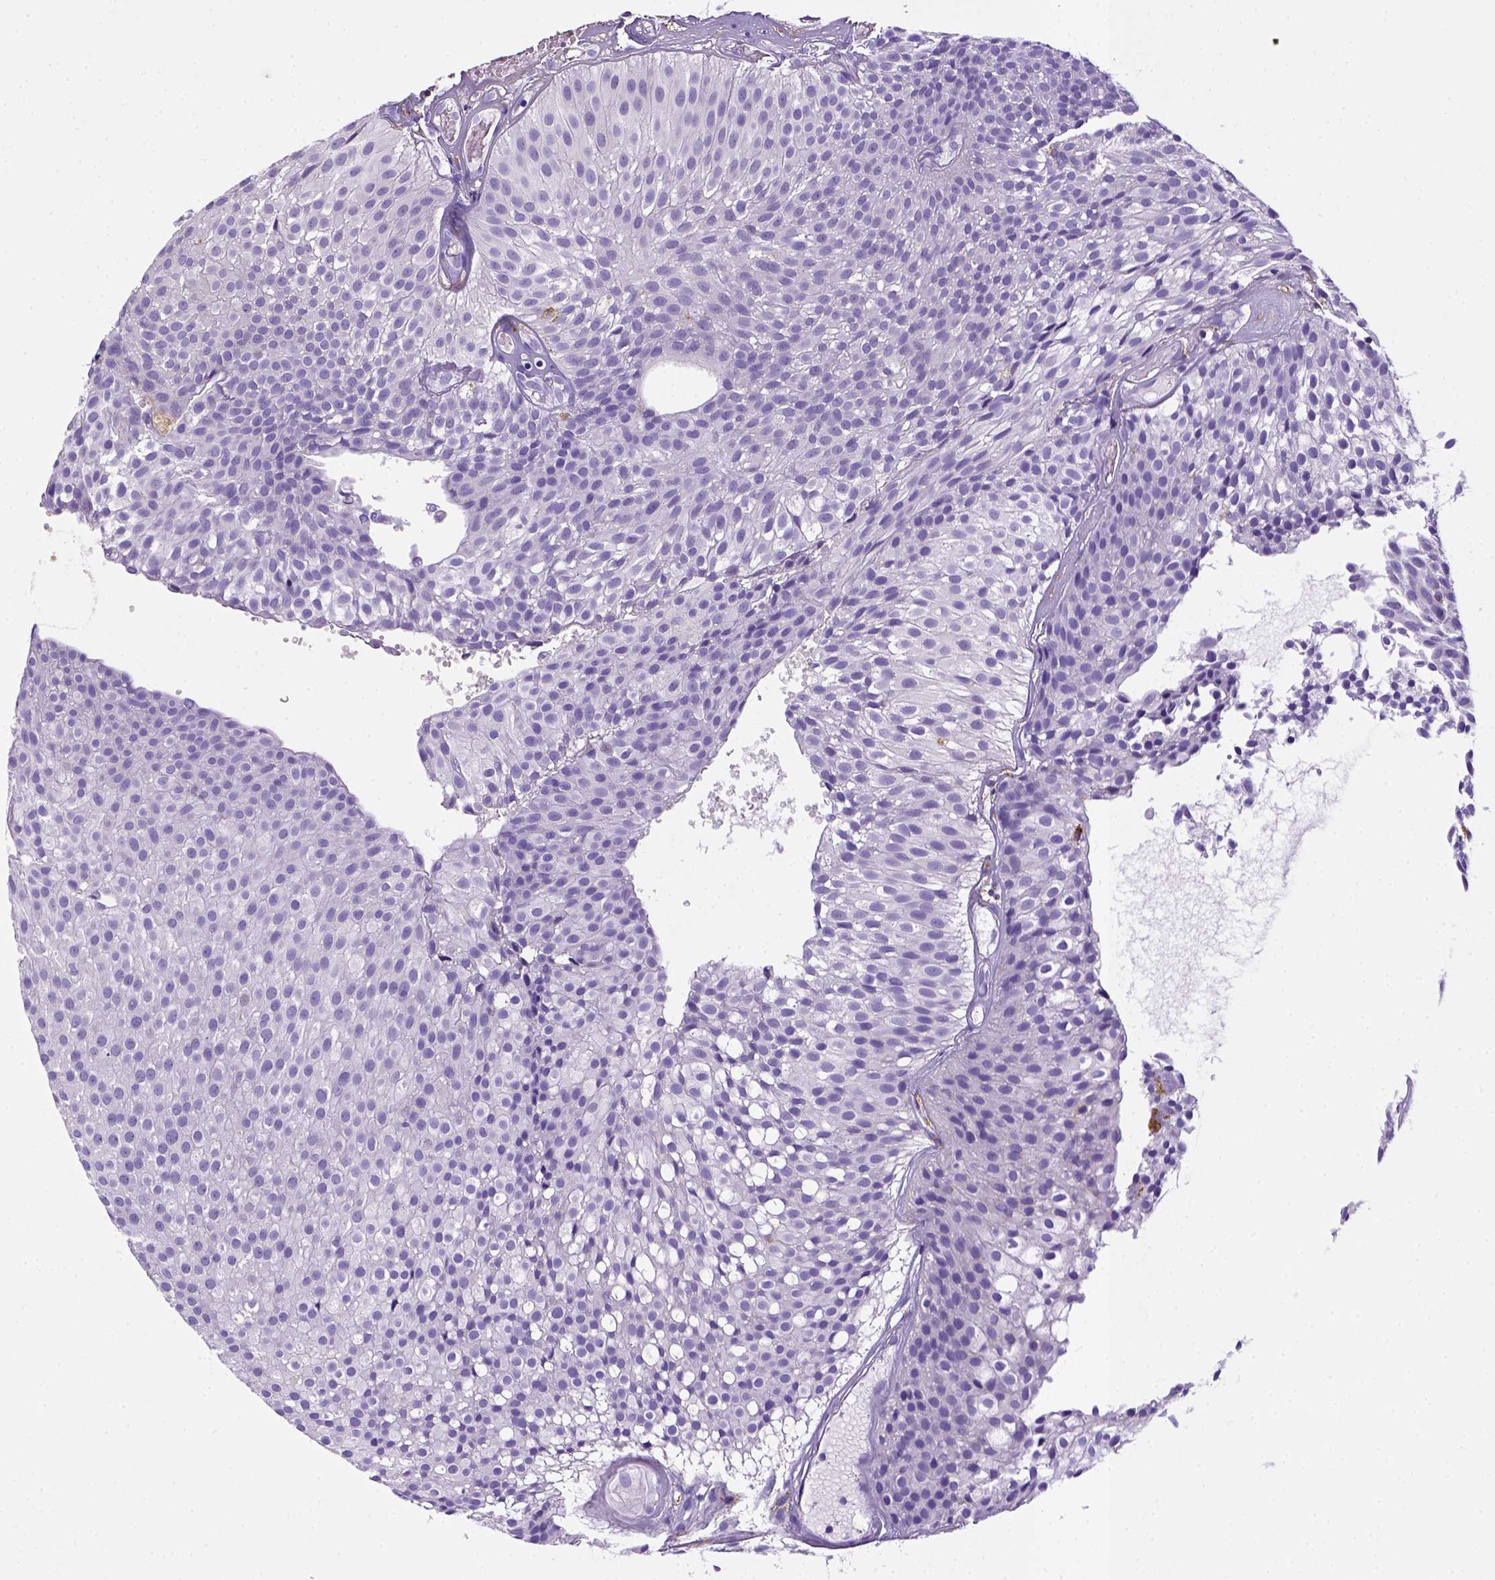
{"staining": {"intensity": "negative", "quantity": "none", "location": "none"}, "tissue": "urothelial cancer", "cell_type": "Tumor cells", "image_type": "cancer", "snomed": [{"axis": "morphology", "description": "Urothelial carcinoma, Low grade"}, {"axis": "topography", "description": "Urinary bladder"}], "caption": "Tumor cells are negative for protein expression in human low-grade urothelial carcinoma.", "gene": "CD68", "patient": {"sex": "male", "age": 63}}